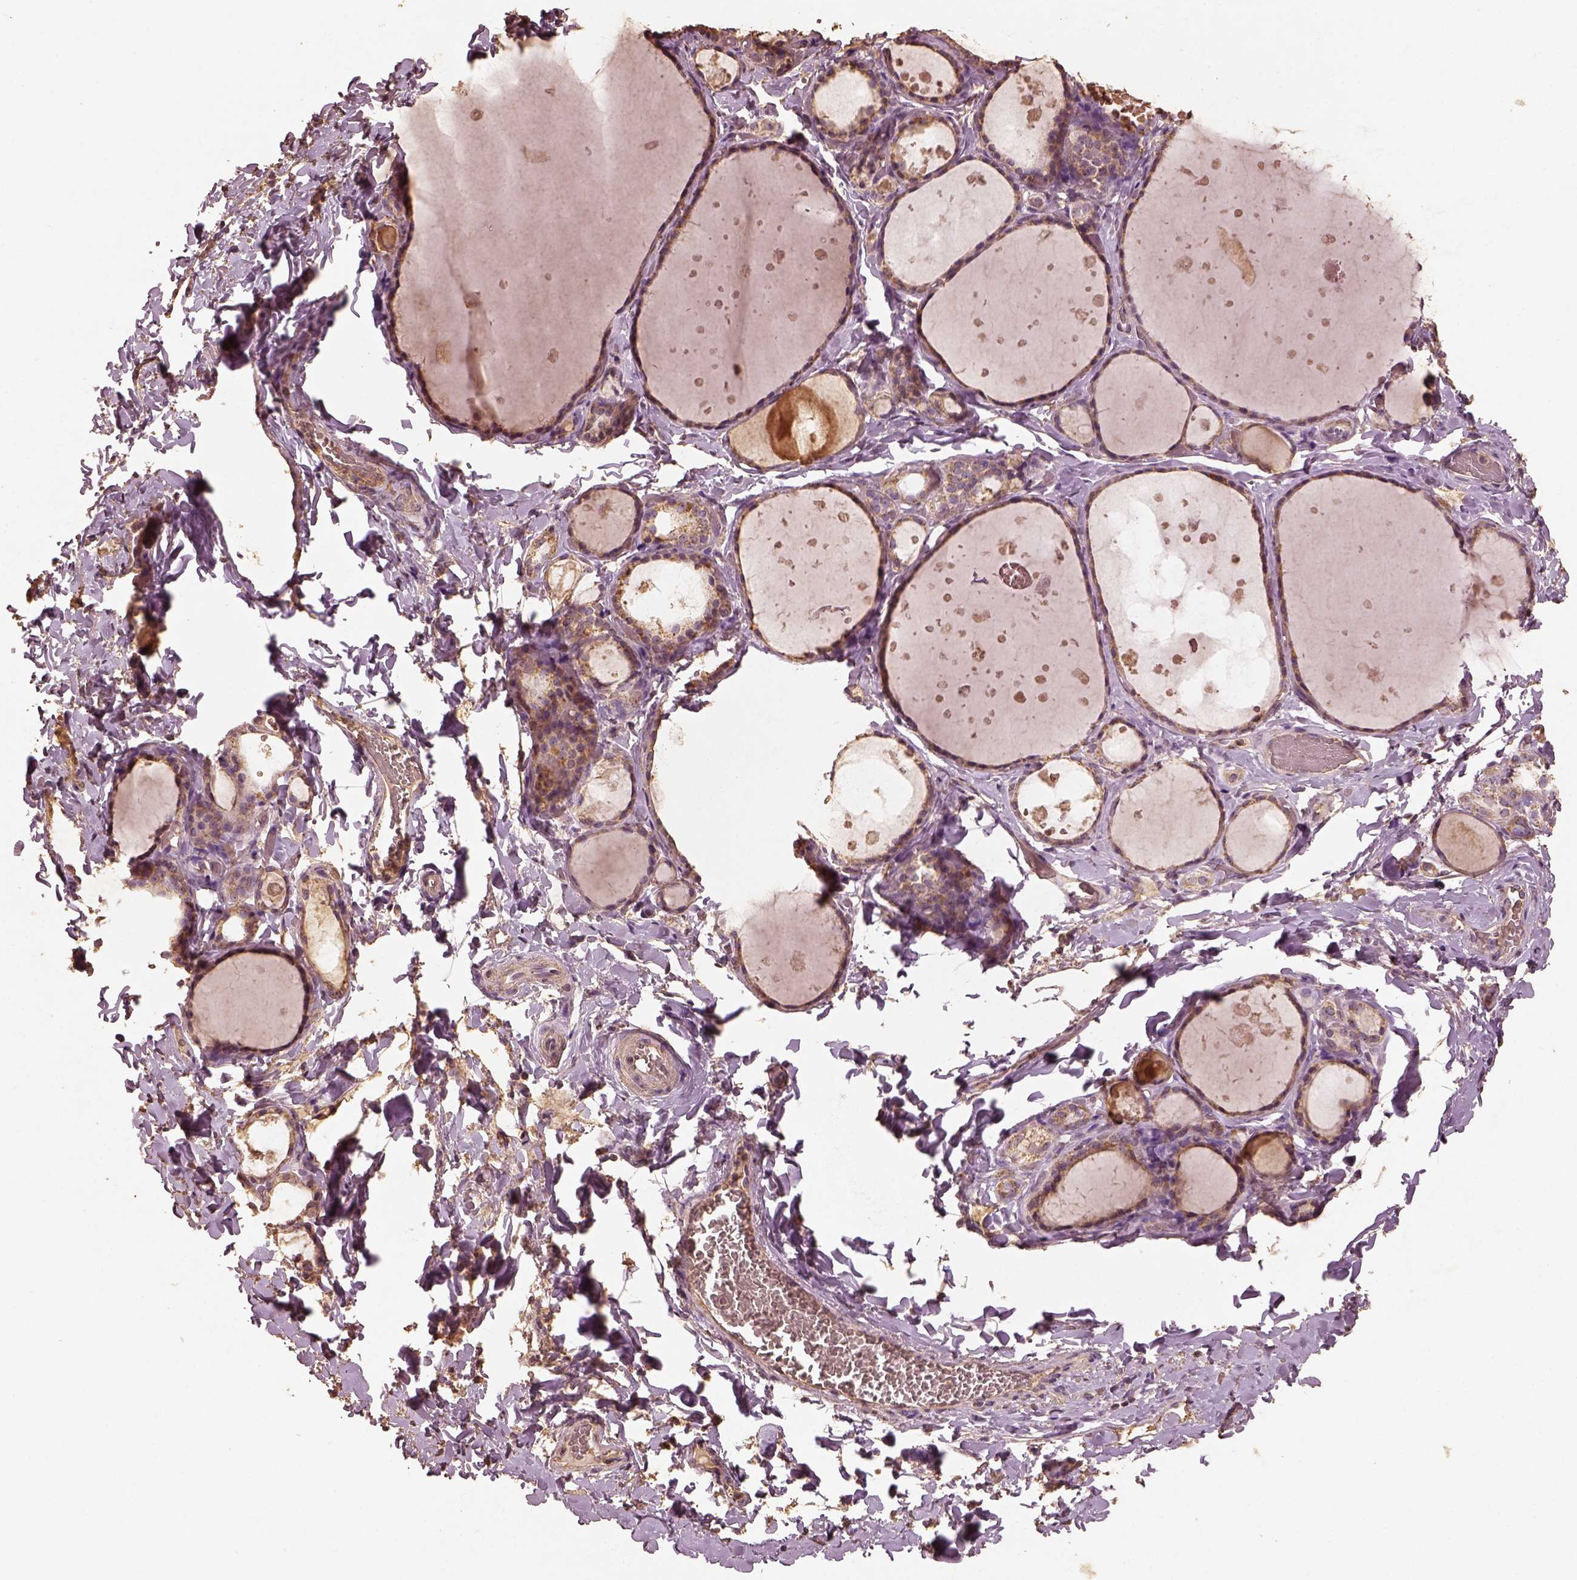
{"staining": {"intensity": "moderate", "quantity": ">75%", "location": "cytoplasmic/membranous"}, "tissue": "thyroid gland", "cell_type": "Glandular cells", "image_type": "normal", "snomed": [{"axis": "morphology", "description": "Normal tissue, NOS"}, {"axis": "topography", "description": "Thyroid gland"}], "caption": "Immunohistochemistry (DAB) staining of benign human thyroid gland shows moderate cytoplasmic/membranous protein staining in approximately >75% of glandular cells.", "gene": "PTGES2", "patient": {"sex": "female", "age": 56}}